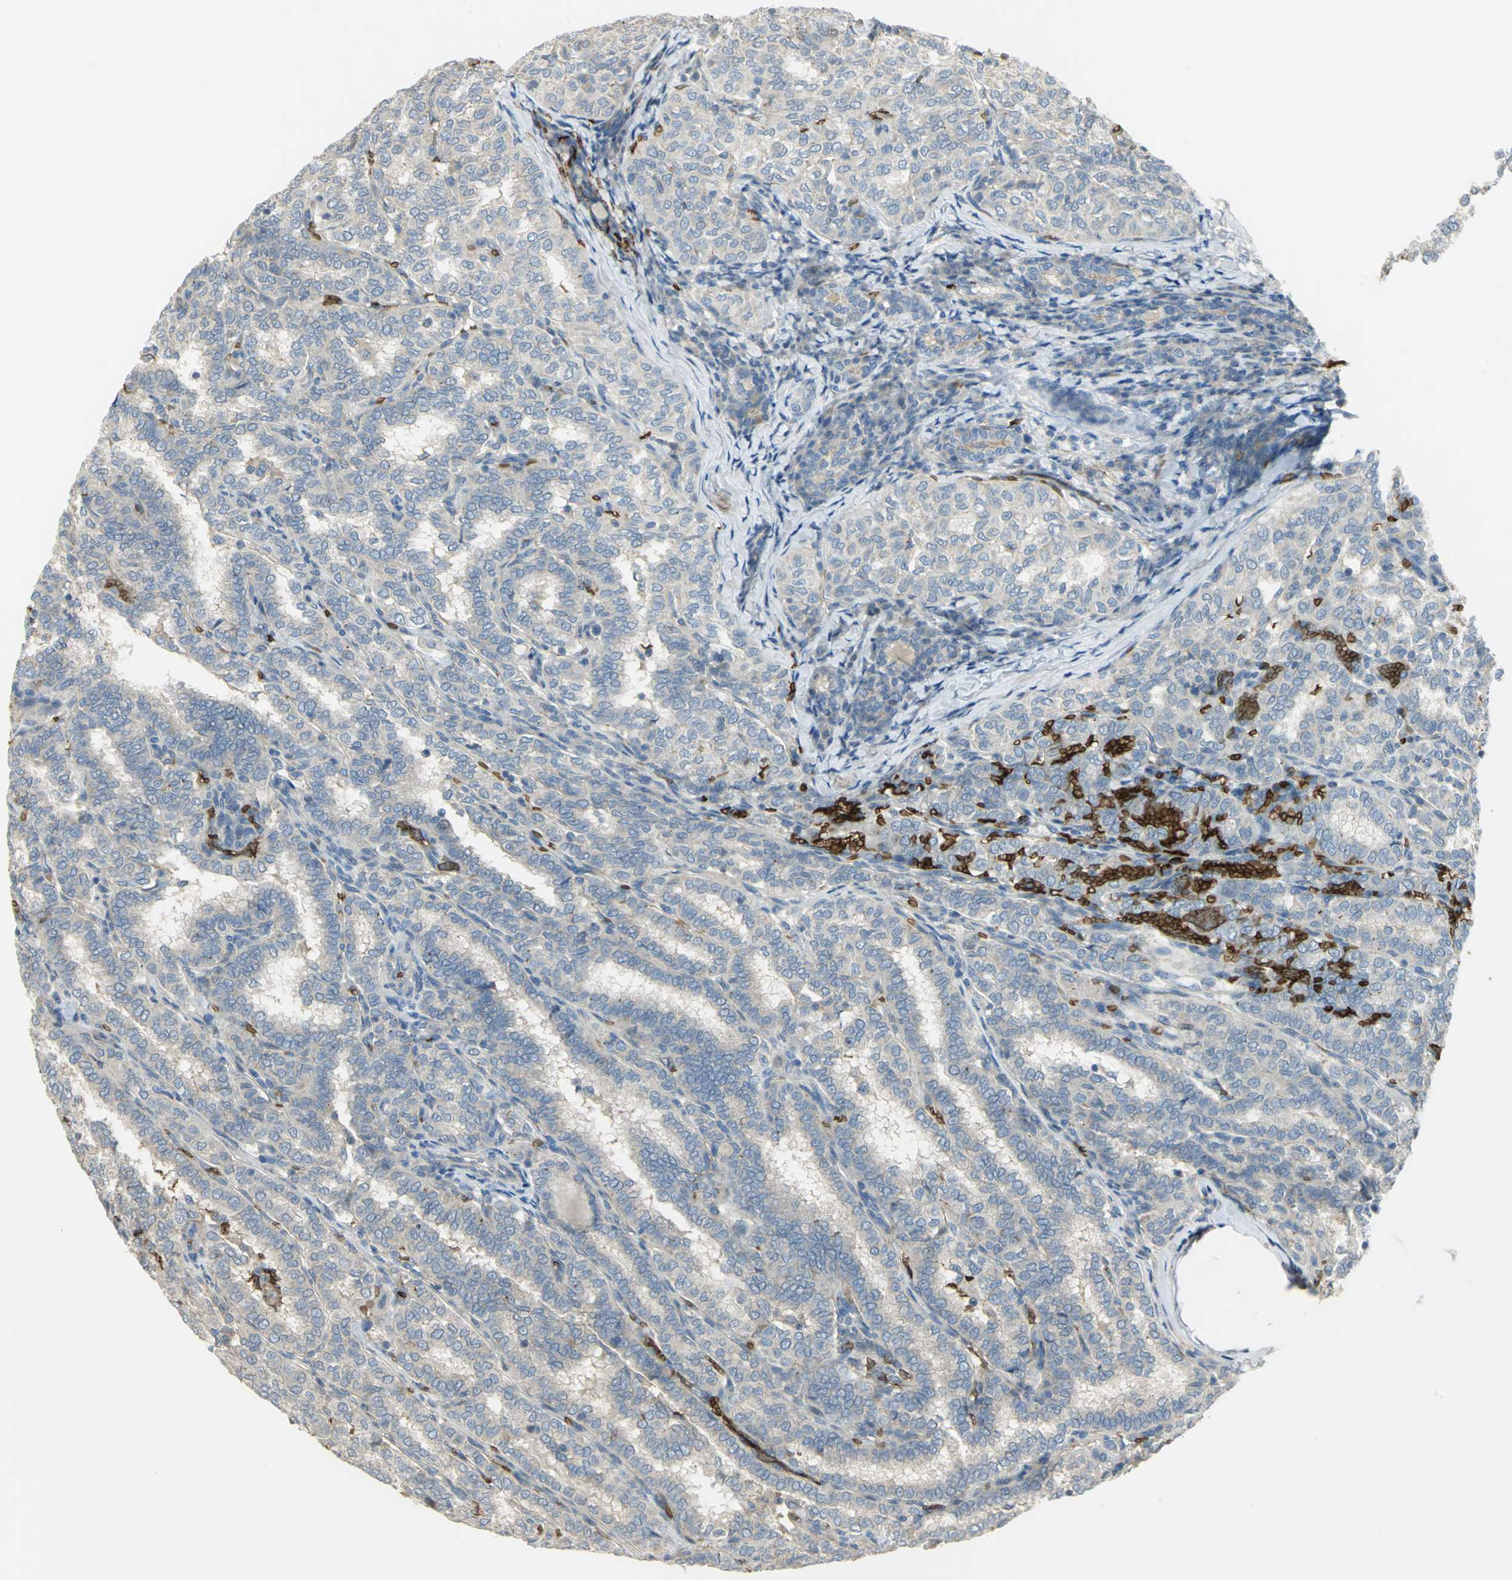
{"staining": {"intensity": "negative", "quantity": "none", "location": "none"}, "tissue": "thyroid cancer", "cell_type": "Tumor cells", "image_type": "cancer", "snomed": [{"axis": "morphology", "description": "Papillary adenocarcinoma, NOS"}, {"axis": "topography", "description": "Thyroid gland"}], "caption": "Thyroid papillary adenocarcinoma stained for a protein using immunohistochemistry (IHC) shows no expression tumor cells.", "gene": "ANK1", "patient": {"sex": "female", "age": 30}}